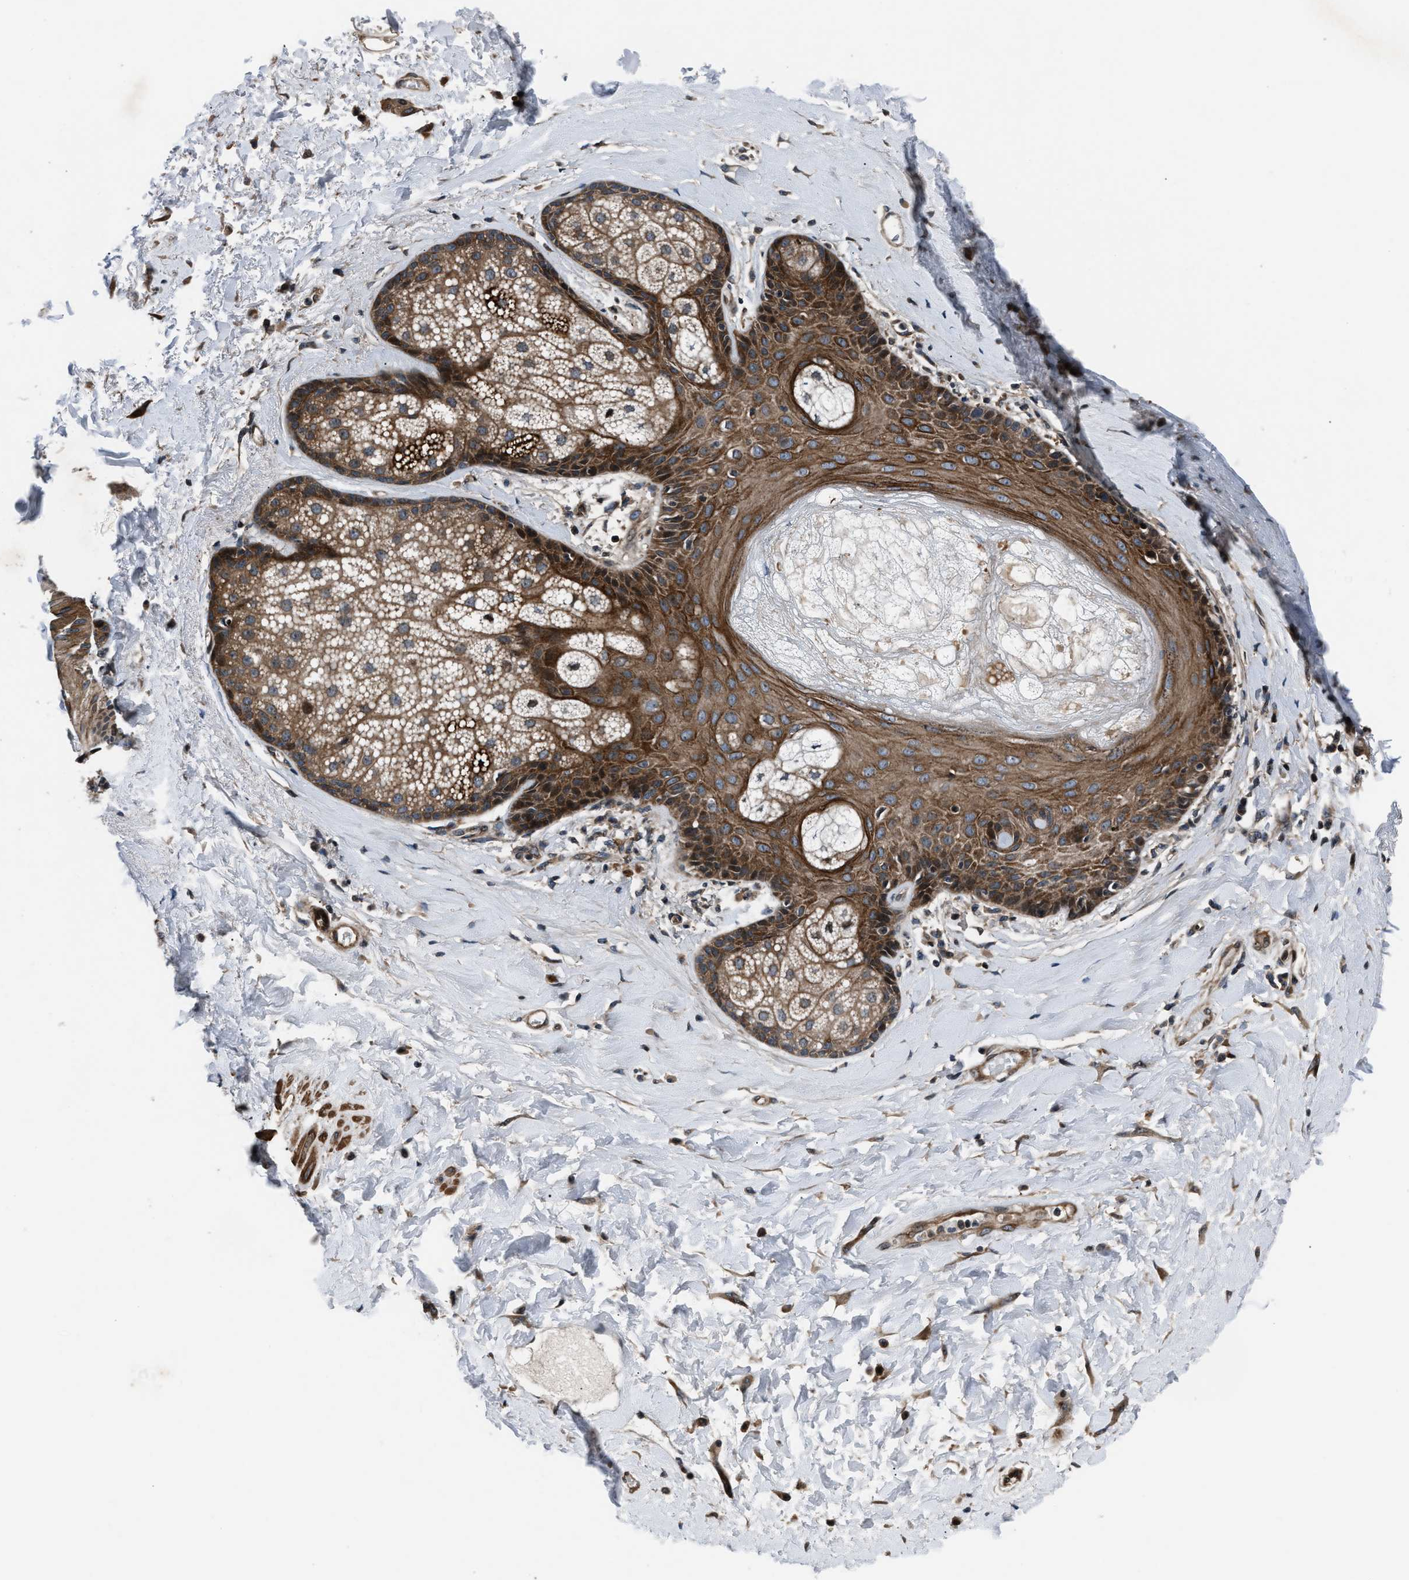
{"staining": {"intensity": "moderate", "quantity": ">75%", "location": "cytoplasmic/membranous"}, "tissue": "skin", "cell_type": "Epidermal cells", "image_type": "normal", "snomed": [{"axis": "morphology", "description": "Normal tissue, NOS"}, {"axis": "topography", "description": "Anal"}], "caption": "Protein staining reveals moderate cytoplasmic/membranous expression in approximately >75% of epidermal cells in unremarkable skin.", "gene": "DYNC2I1", "patient": {"sex": "male", "age": 69}}